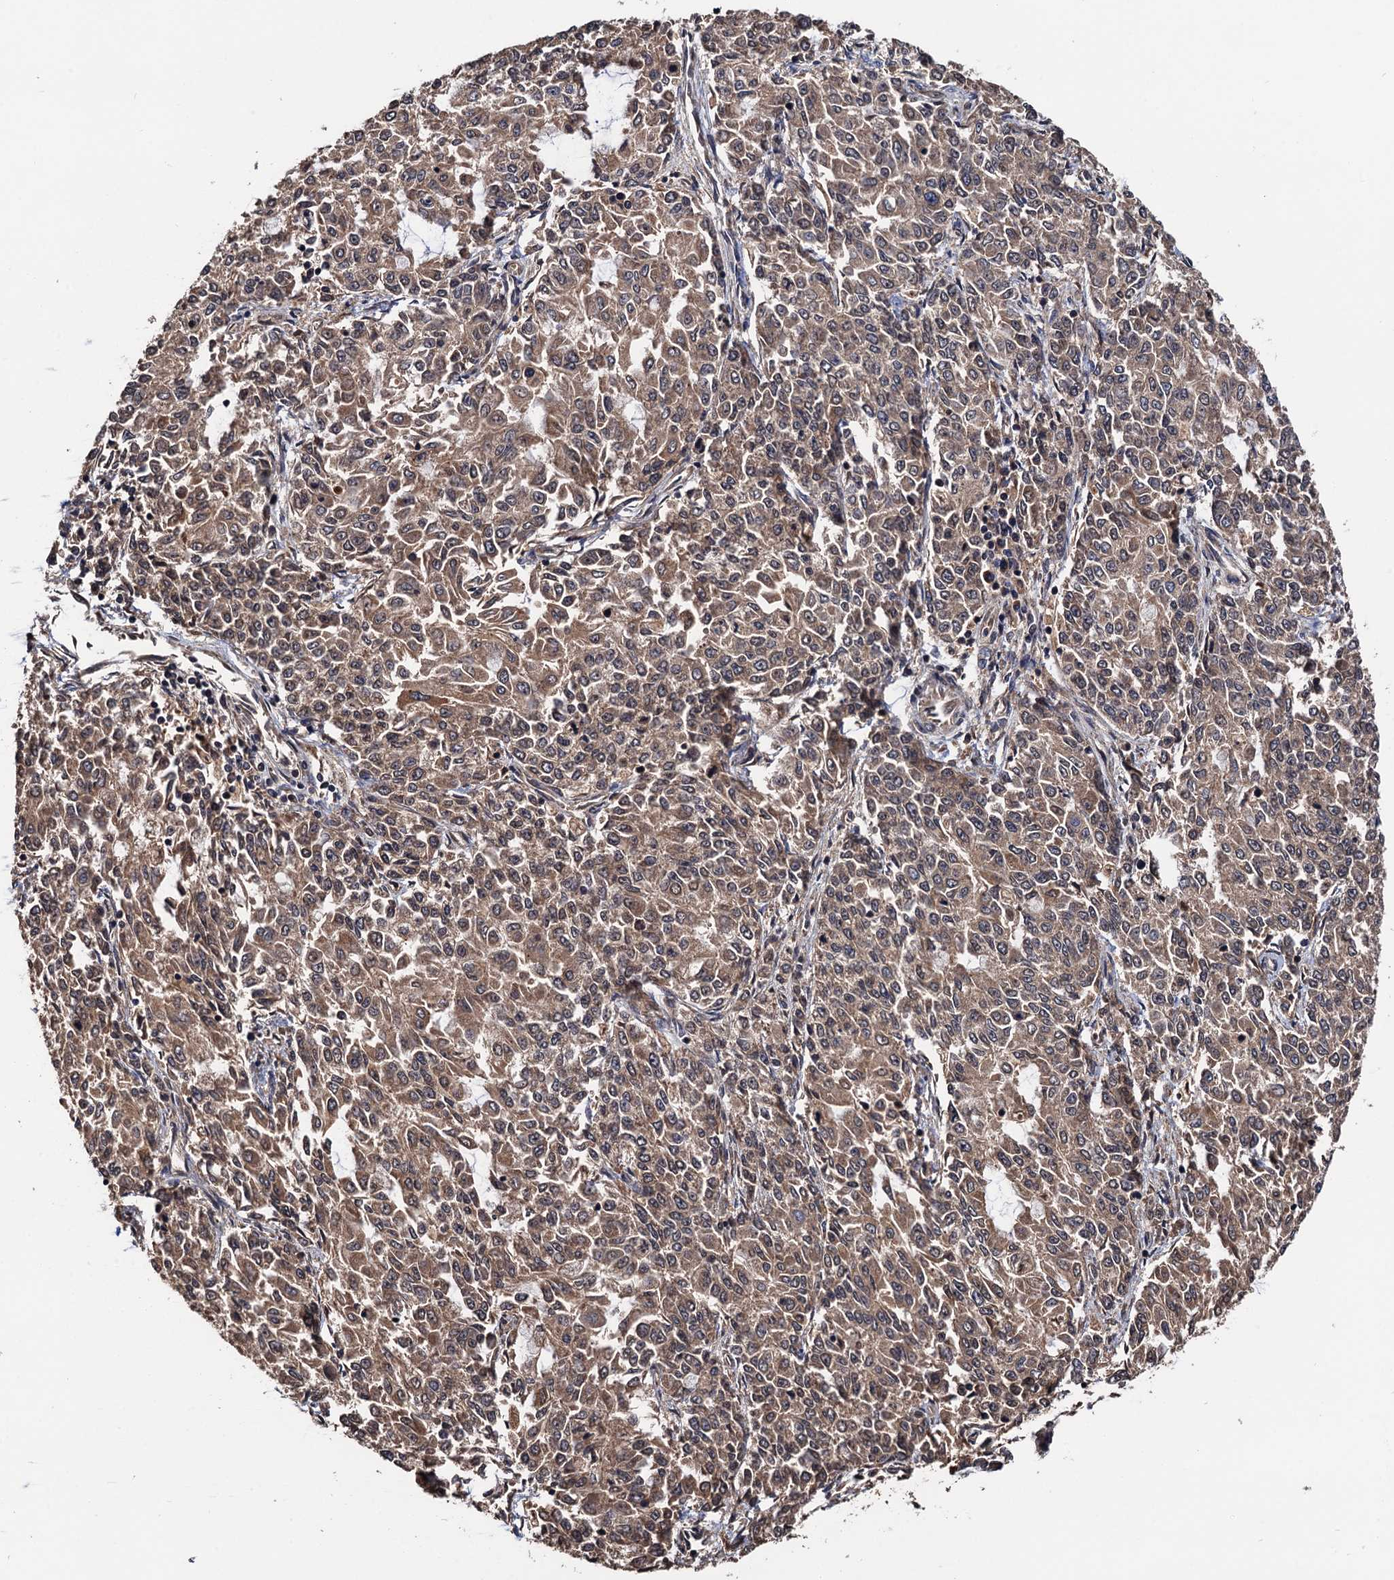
{"staining": {"intensity": "moderate", "quantity": ">75%", "location": "cytoplasmic/membranous"}, "tissue": "endometrial cancer", "cell_type": "Tumor cells", "image_type": "cancer", "snomed": [{"axis": "morphology", "description": "Adenocarcinoma, NOS"}, {"axis": "topography", "description": "Endometrium"}], "caption": "The immunohistochemical stain labels moderate cytoplasmic/membranous positivity in tumor cells of endometrial cancer tissue.", "gene": "RGS11", "patient": {"sex": "female", "age": 50}}